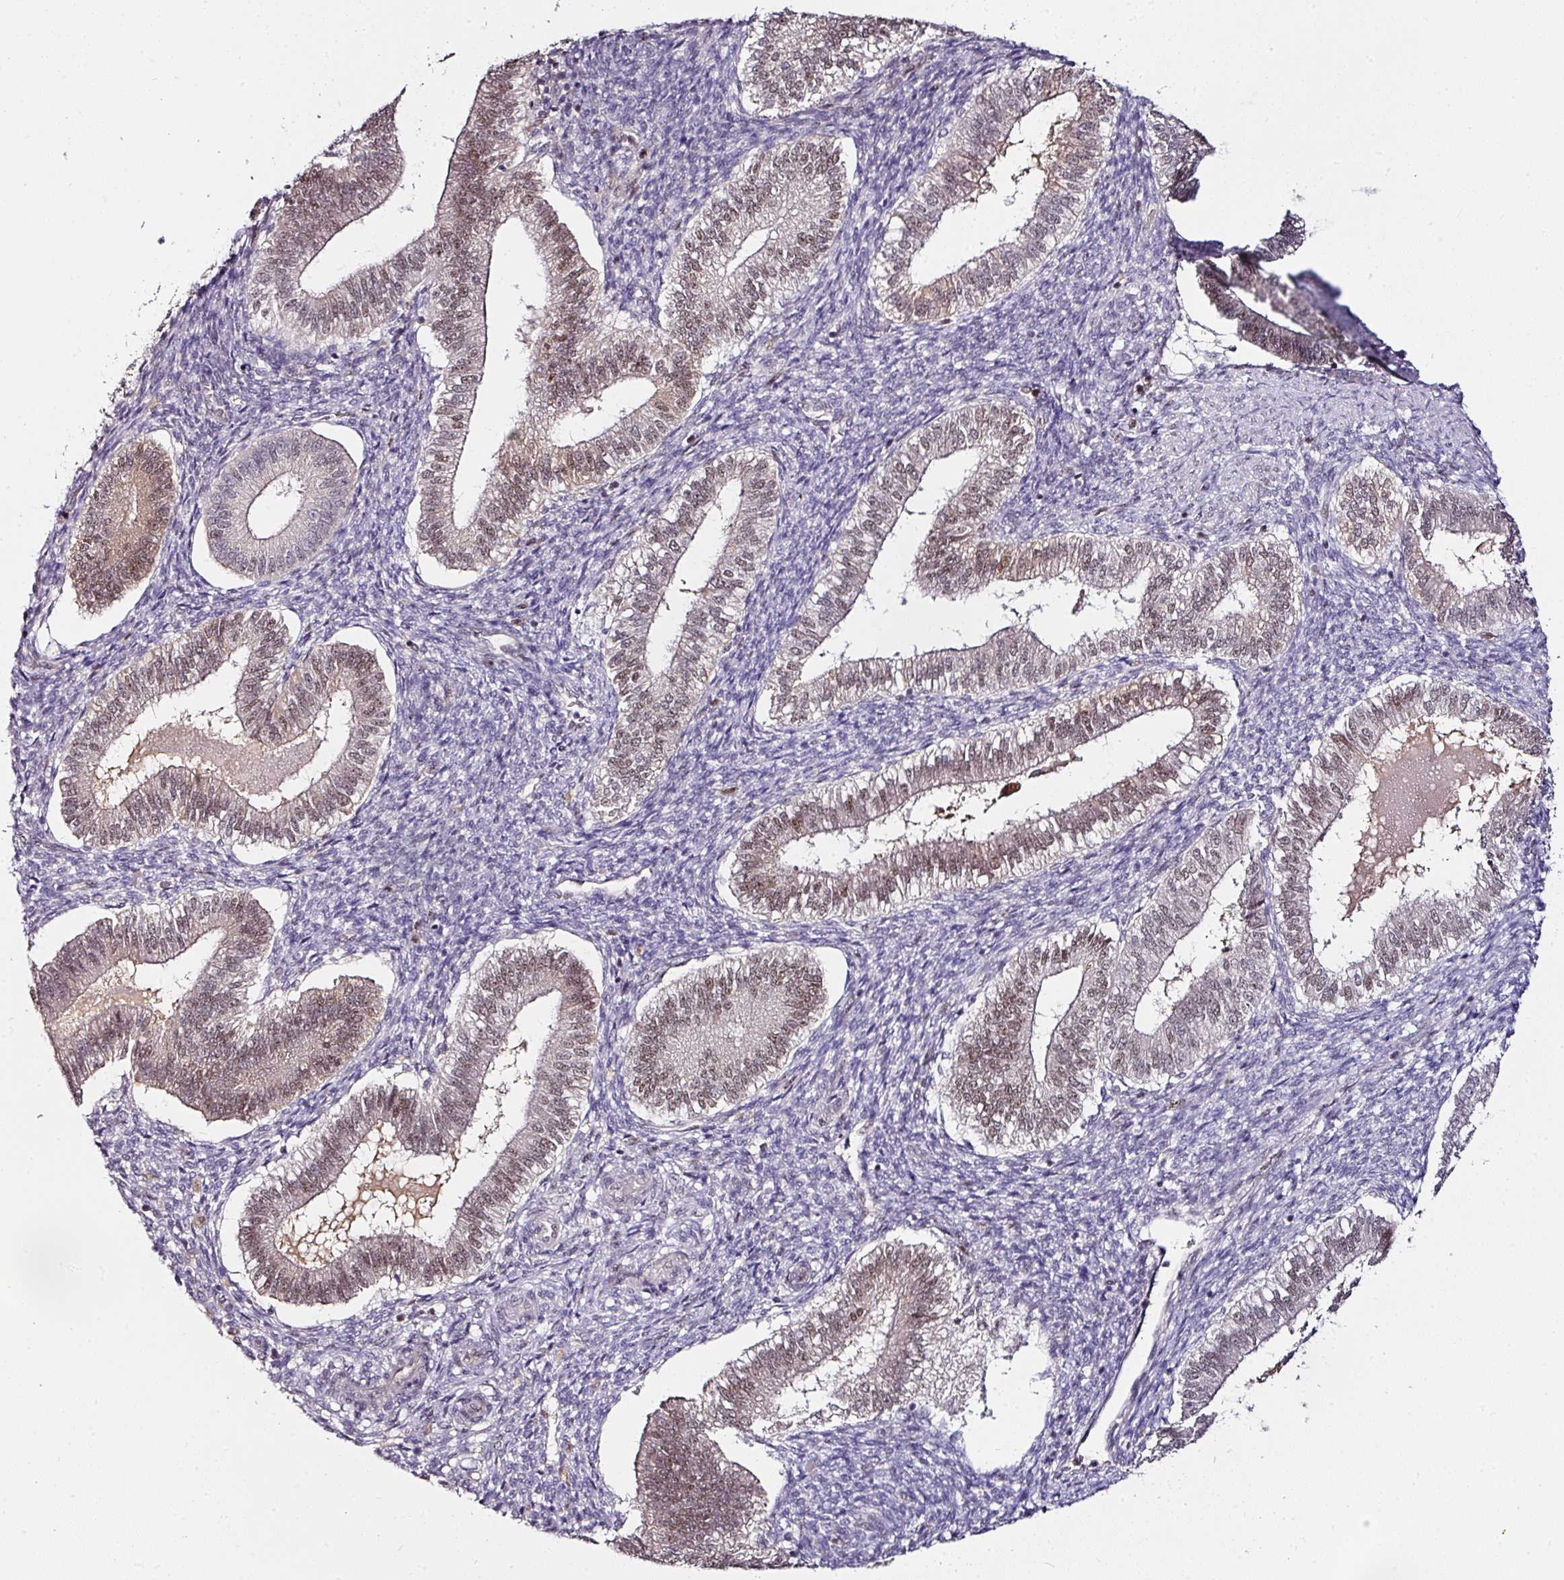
{"staining": {"intensity": "negative", "quantity": "none", "location": "none"}, "tissue": "endometrium", "cell_type": "Cells in endometrial stroma", "image_type": "normal", "snomed": [{"axis": "morphology", "description": "Normal tissue, NOS"}, {"axis": "topography", "description": "Endometrium"}], "caption": "The image exhibits no staining of cells in endometrial stroma in benign endometrium. (DAB (3,3'-diaminobenzidine) immunohistochemistry, high magnification).", "gene": "KLF16", "patient": {"sex": "female", "age": 25}}